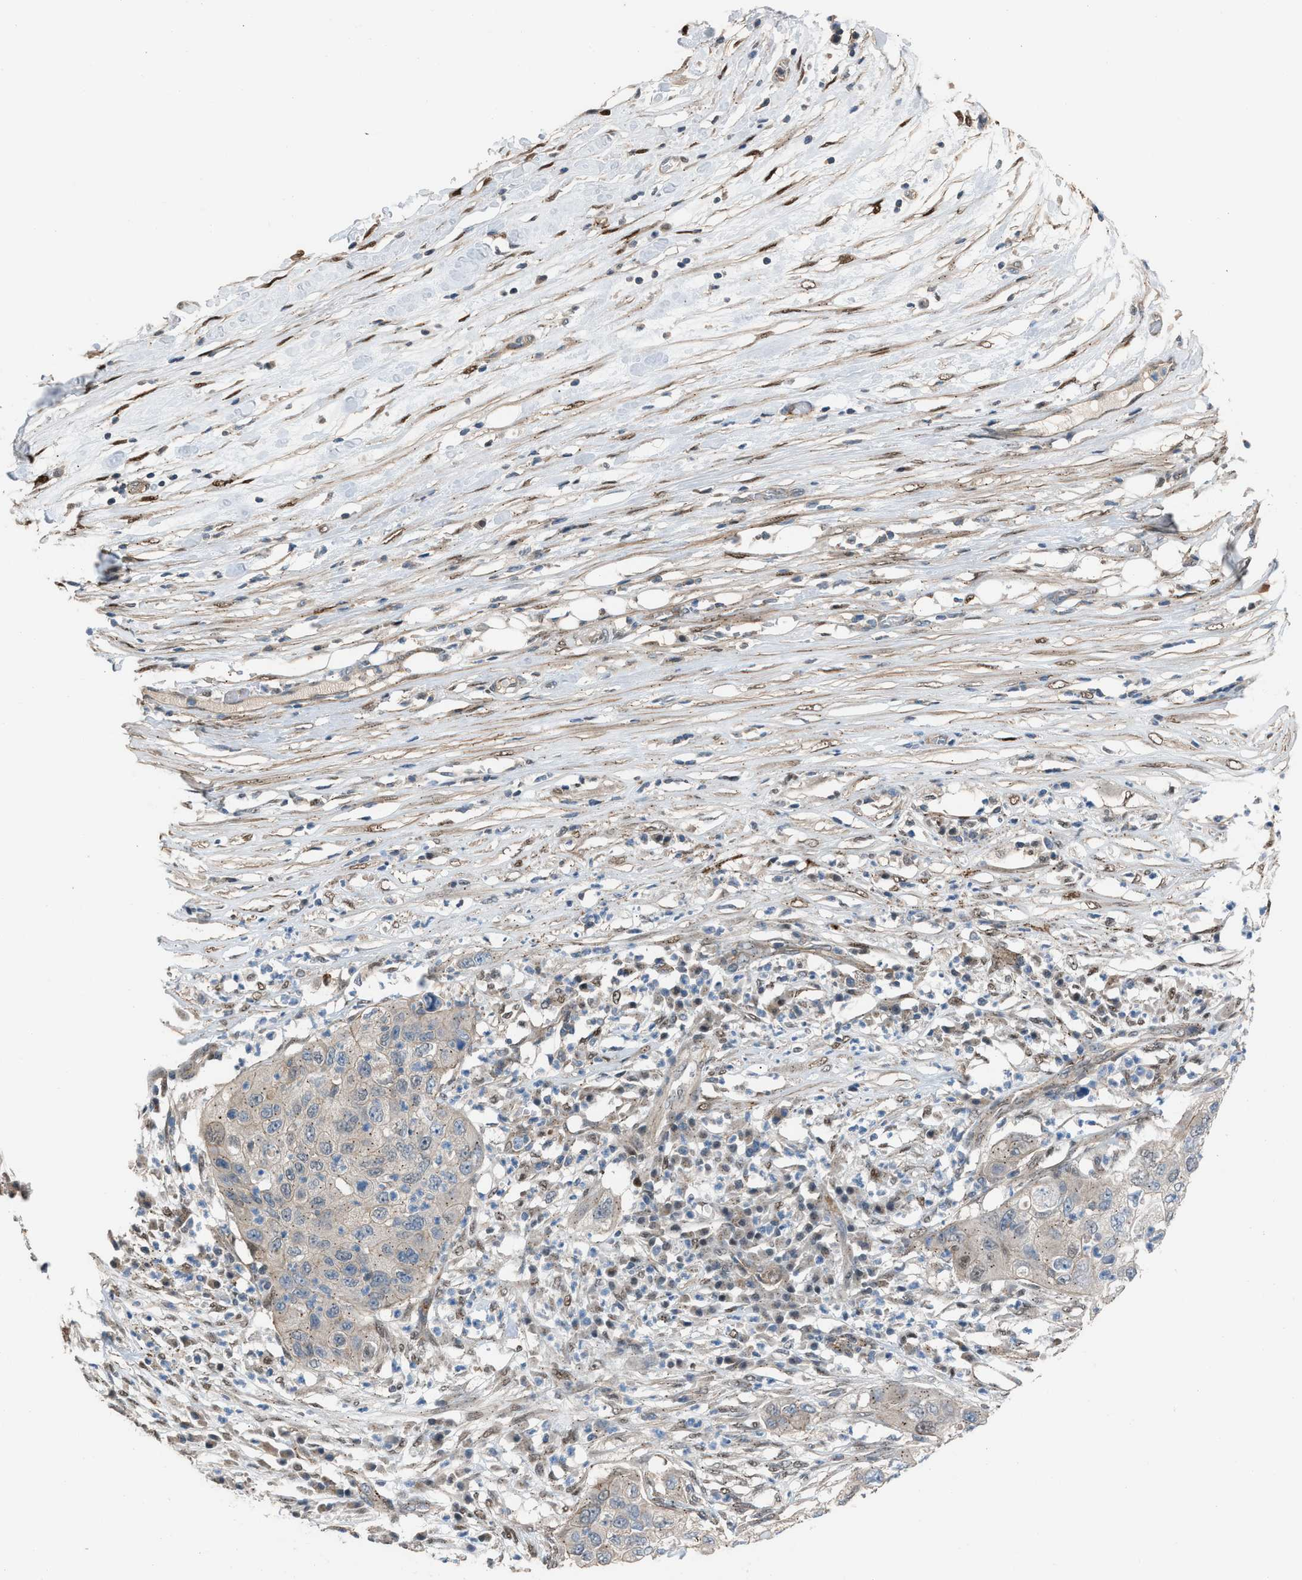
{"staining": {"intensity": "weak", "quantity": "25%-75%", "location": "cytoplasmic/membranous,nuclear"}, "tissue": "pancreatic cancer", "cell_type": "Tumor cells", "image_type": "cancer", "snomed": [{"axis": "morphology", "description": "Adenocarcinoma, NOS"}, {"axis": "topography", "description": "Pancreas"}], "caption": "Tumor cells demonstrate low levels of weak cytoplasmic/membranous and nuclear positivity in approximately 25%-75% of cells in human adenocarcinoma (pancreatic).", "gene": "CRTC1", "patient": {"sex": "female", "age": 78}}